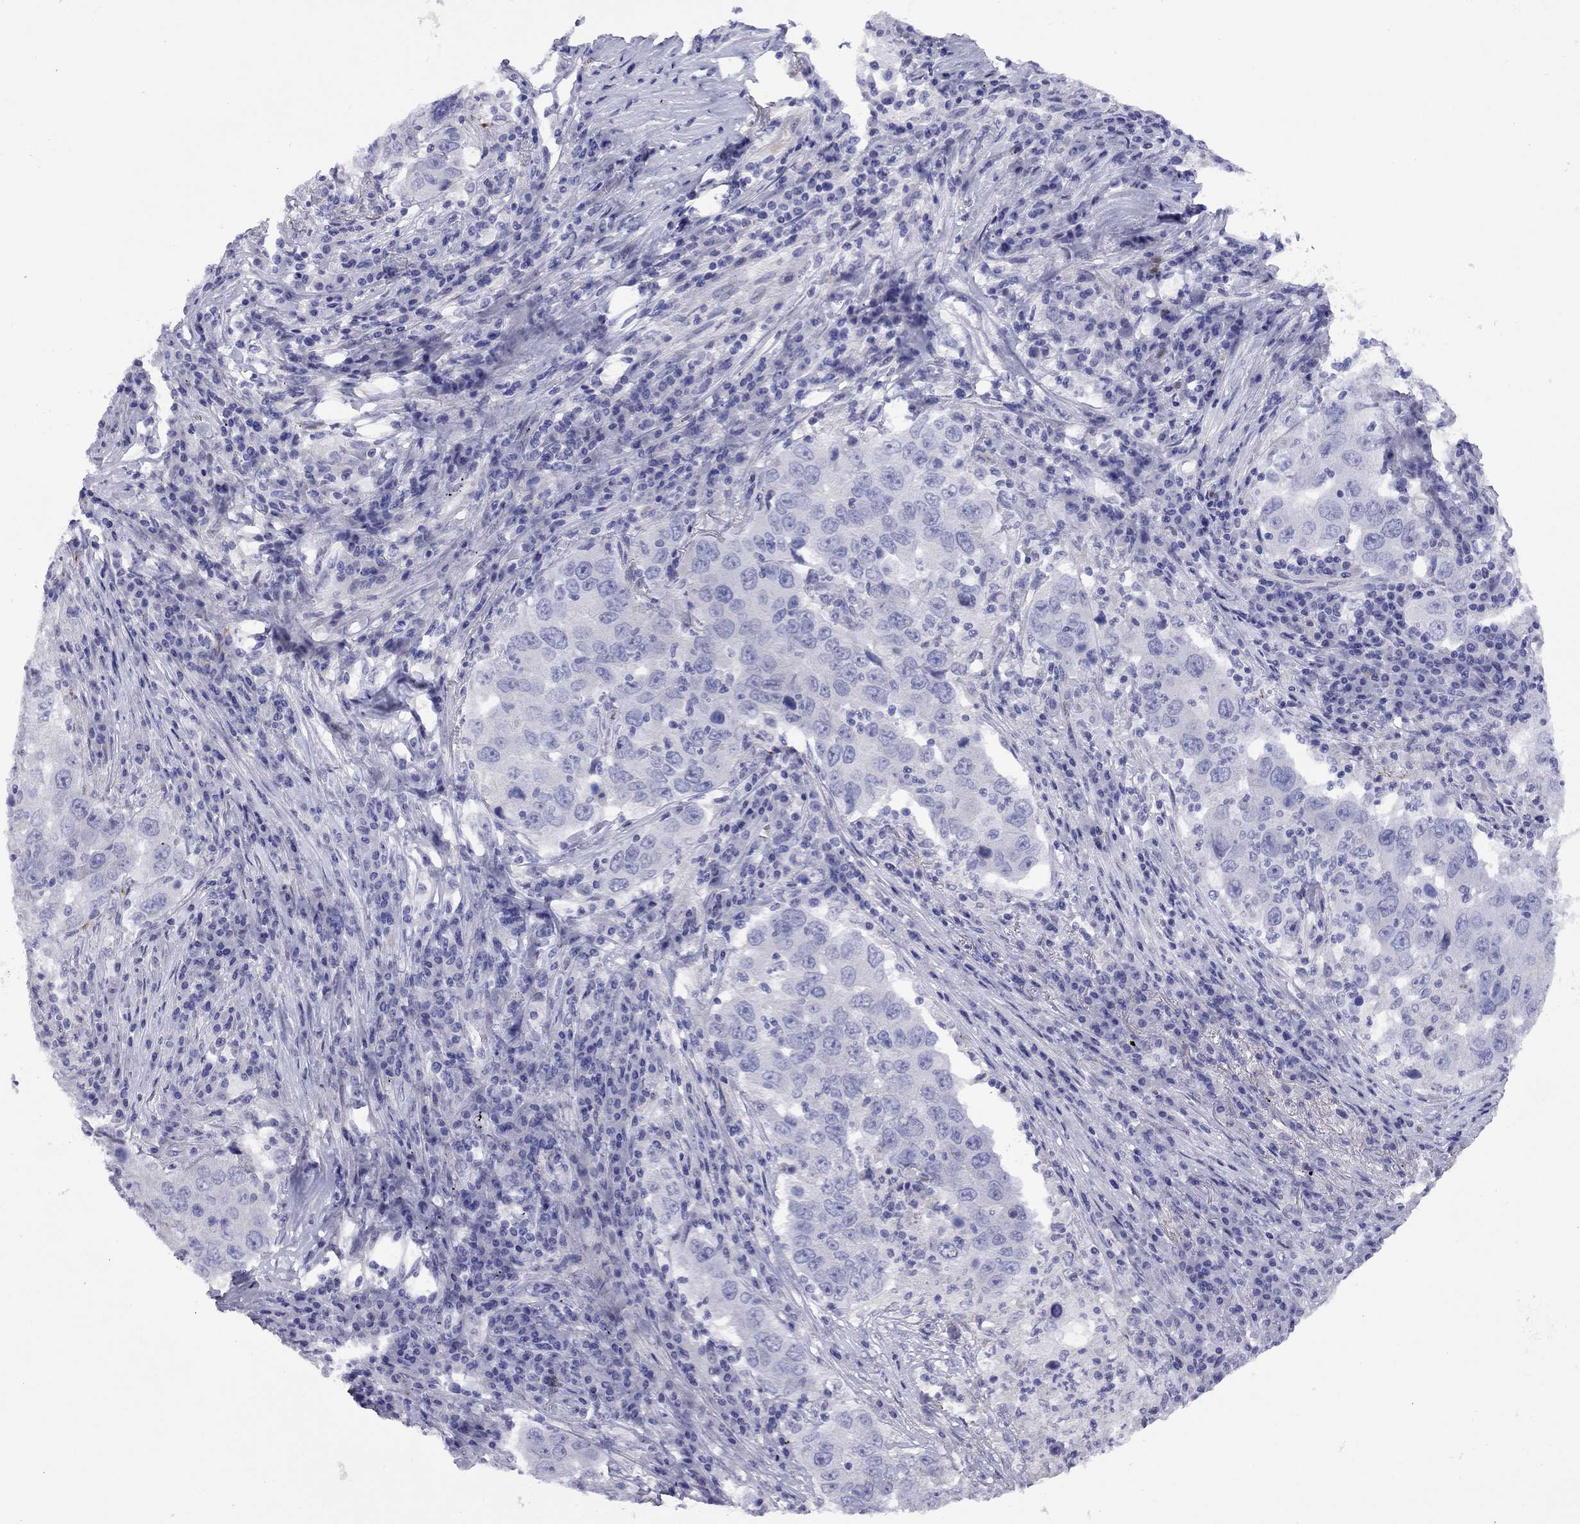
{"staining": {"intensity": "negative", "quantity": "none", "location": "none"}, "tissue": "lung cancer", "cell_type": "Tumor cells", "image_type": "cancer", "snomed": [{"axis": "morphology", "description": "Adenocarcinoma, NOS"}, {"axis": "topography", "description": "Lung"}], "caption": "There is no significant expression in tumor cells of lung cancer.", "gene": "CMYA5", "patient": {"sex": "male", "age": 73}}